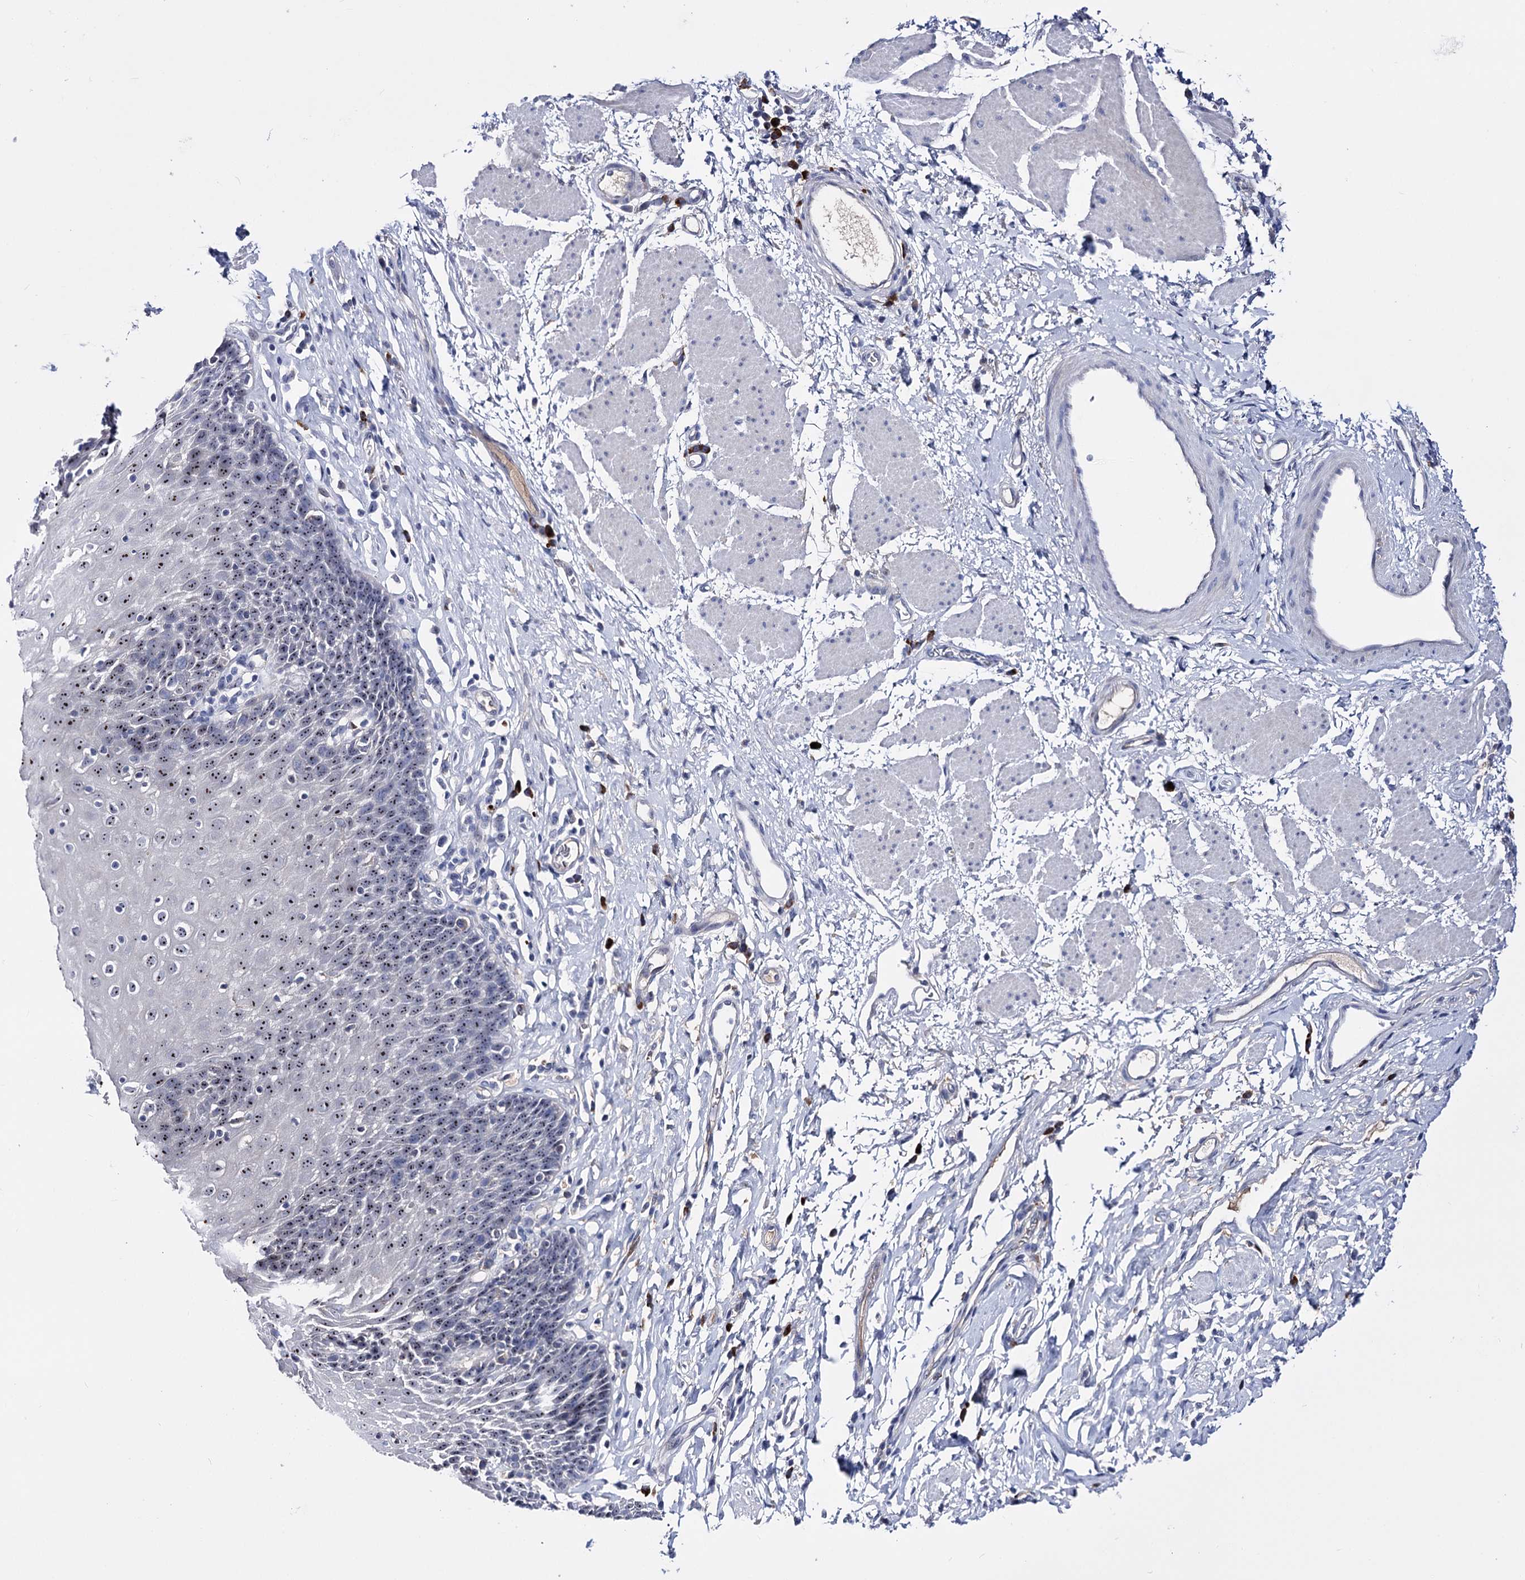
{"staining": {"intensity": "moderate", "quantity": "25%-75%", "location": "nuclear"}, "tissue": "esophagus", "cell_type": "Squamous epithelial cells", "image_type": "normal", "snomed": [{"axis": "morphology", "description": "Normal tissue, NOS"}, {"axis": "topography", "description": "Esophagus"}], "caption": "Squamous epithelial cells display medium levels of moderate nuclear positivity in about 25%-75% of cells in benign esophagus. (Brightfield microscopy of DAB IHC at high magnification).", "gene": "PCGF5", "patient": {"sex": "female", "age": 61}}